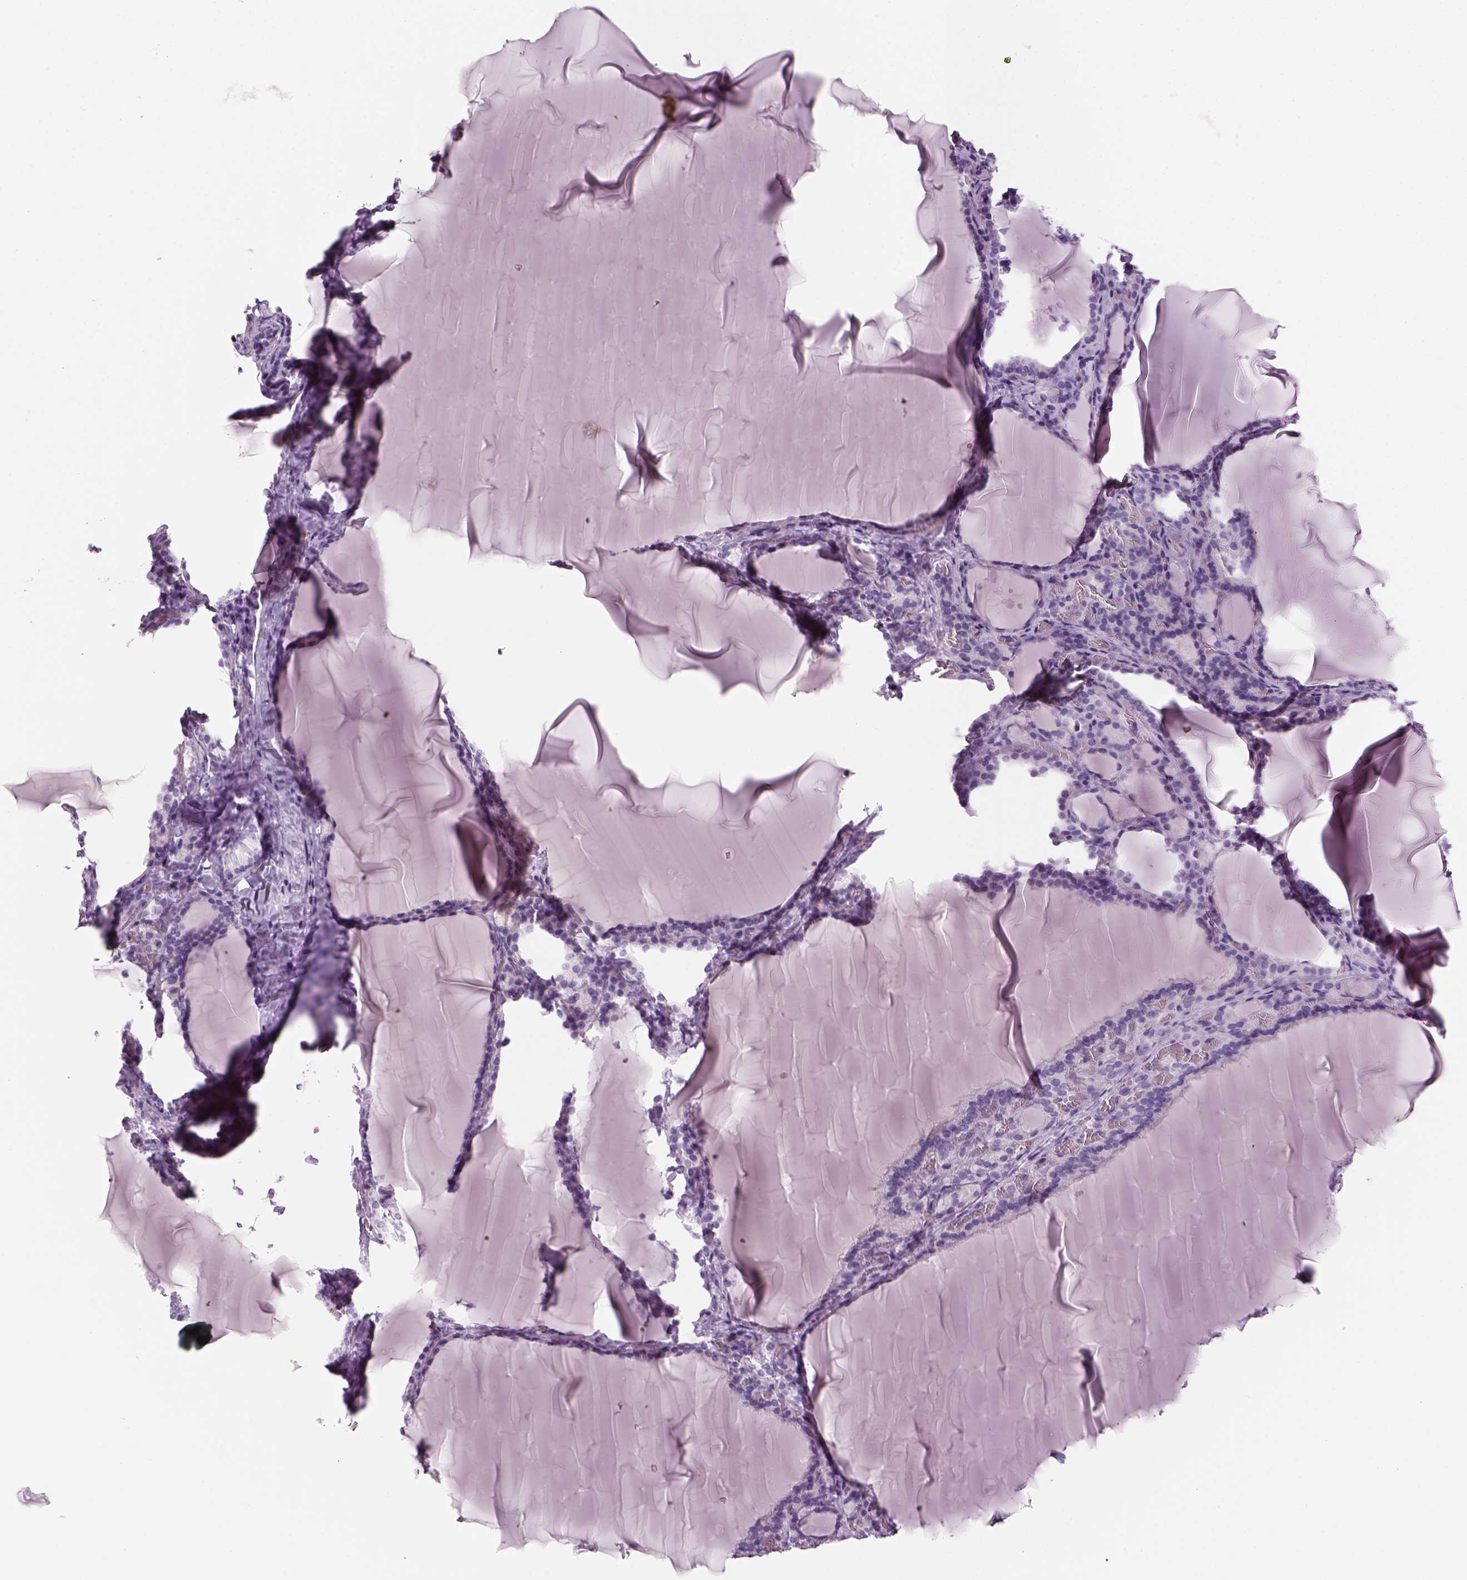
{"staining": {"intensity": "negative", "quantity": "none", "location": "none"}, "tissue": "thyroid gland", "cell_type": "Glandular cells", "image_type": "normal", "snomed": [{"axis": "morphology", "description": "Normal tissue, NOS"}, {"axis": "morphology", "description": "Hyperplasia, NOS"}, {"axis": "topography", "description": "Thyroid gland"}], "caption": "This is a photomicrograph of IHC staining of benign thyroid gland, which shows no positivity in glandular cells.", "gene": "SLC1A7", "patient": {"sex": "female", "age": 27}}